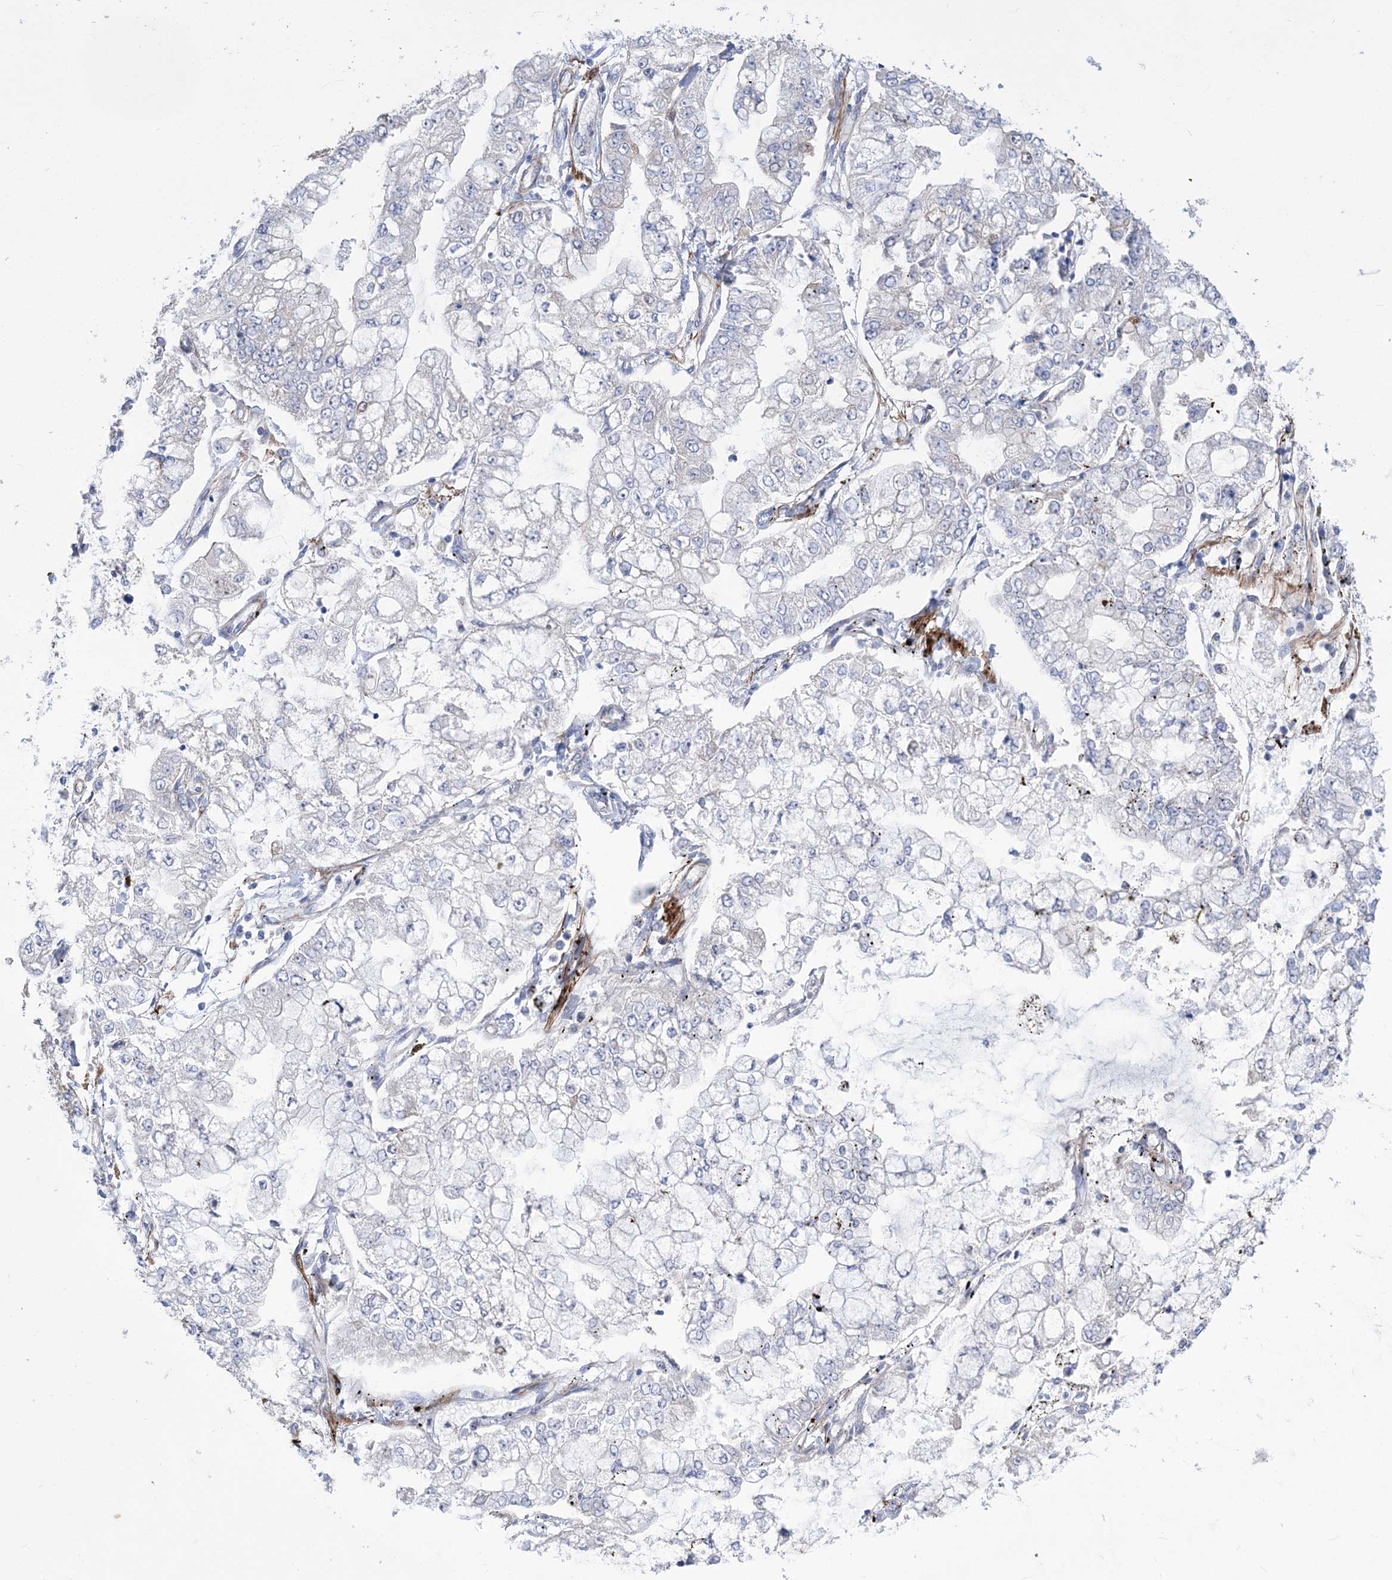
{"staining": {"intensity": "negative", "quantity": "none", "location": "none"}, "tissue": "stomach cancer", "cell_type": "Tumor cells", "image_type": "cancer", "snomed": [{"axis": "morphology", "description": "Adenocarcinoma, NOS"}, {"axis": "topography", "description": "Stomach"}], "caption": "Adenocarcinoma (stomach) was stained to show a protein in brown. There is no significant positivity in tumor cells.", "gene": "WDR74", "patient": {"sex": "male", "age": 76}}